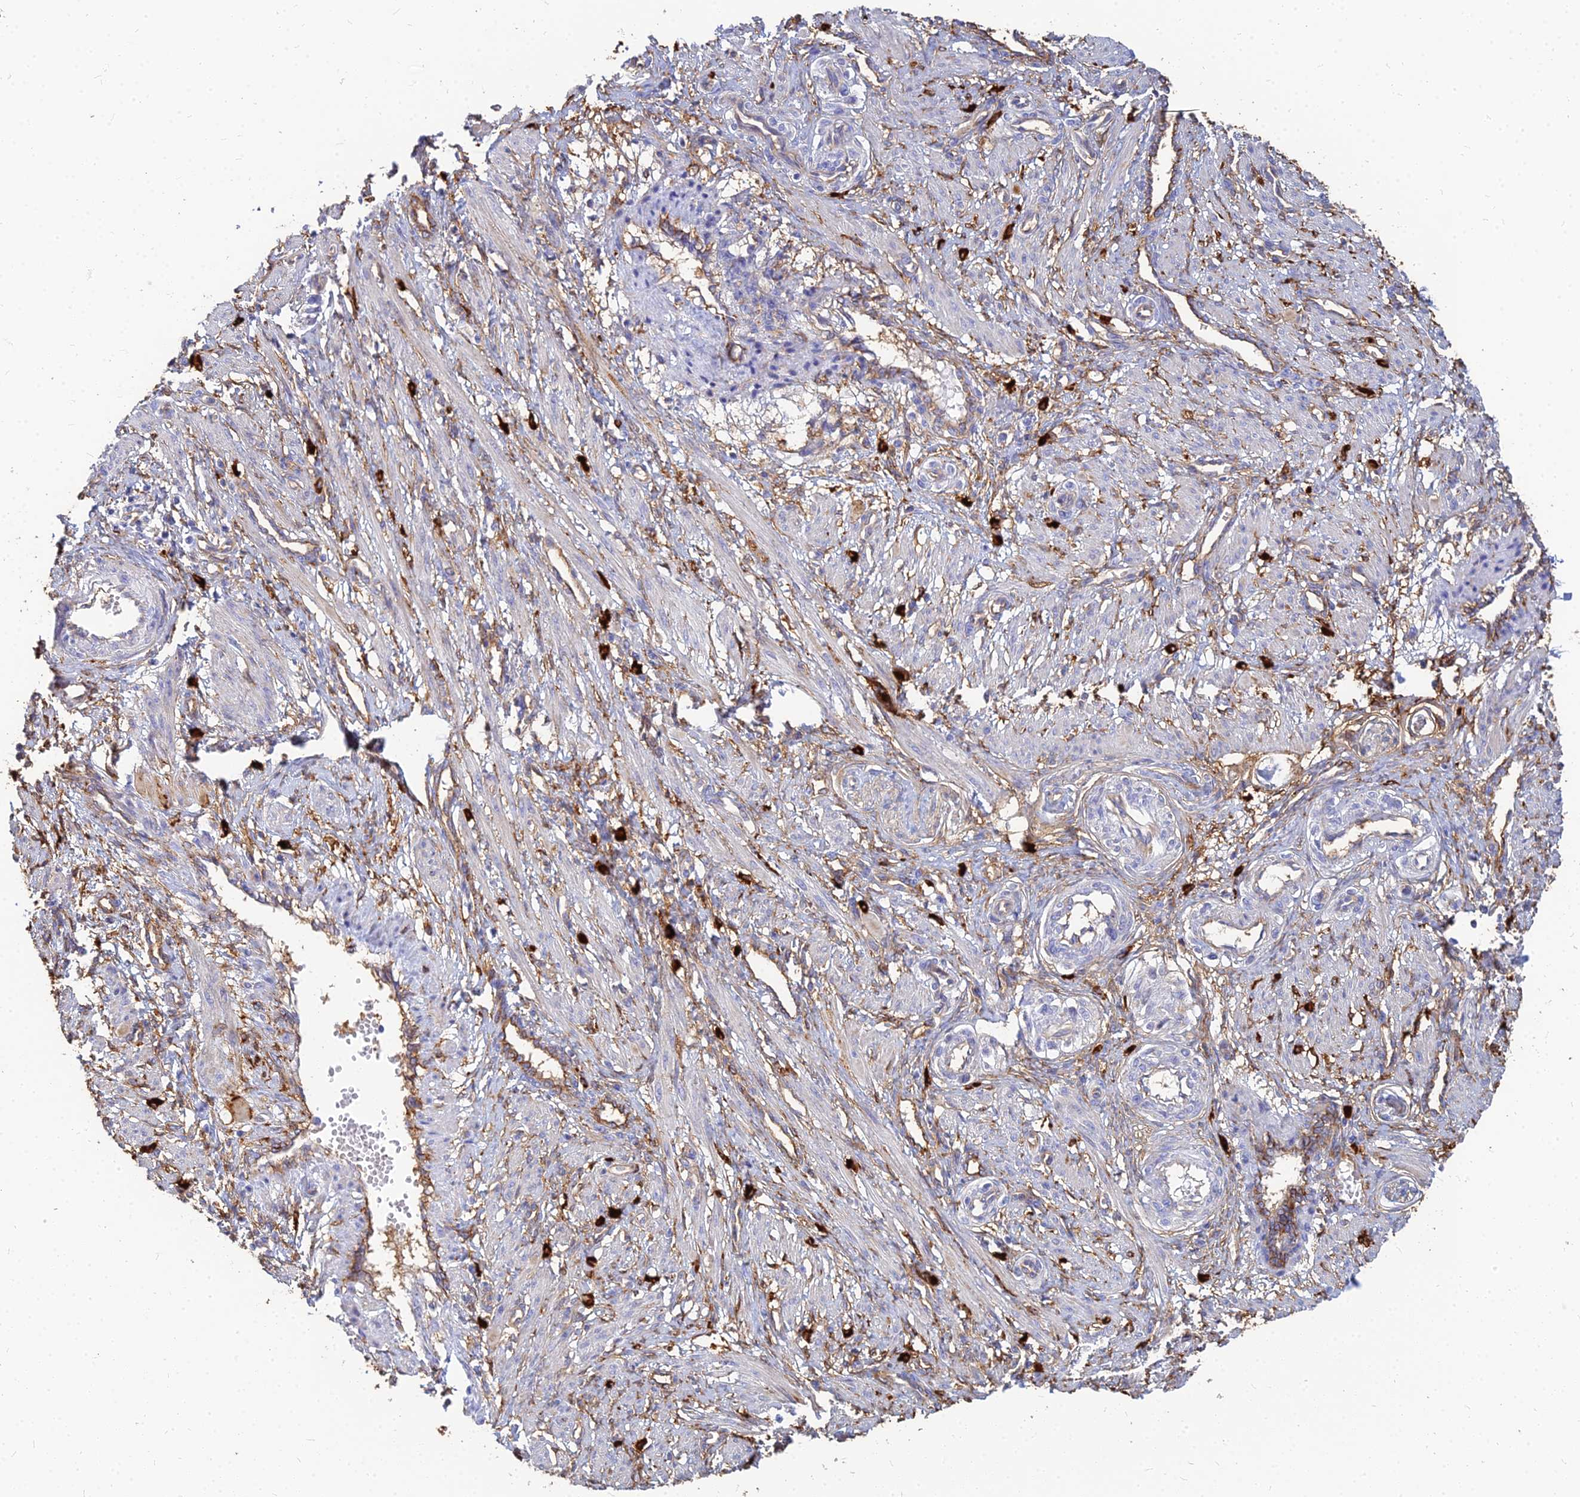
{"staining": {"intensity": "negative", "quantity": "none", "location": "none"}, "tissue": "smooth muscle", "cell_type": "Smooth muscle cells", "image_type": "normal", "snomed": [{"axis": "morphology", "description": "Normal tissue, NOS"}, {"axis": "topography", "description": "Endometrium"}], "caption": "A histopathology image of smooth muscle stained for a protein shows no brown staining in smooth muscle cells. The staining was performed using DAB to visualize the protein expression in brown, while the nuclei were stained in blue with hematoxylin (Magnification: 20x).", "gene": "VAT1", "patient": {"sex": "female", "age": 33}}